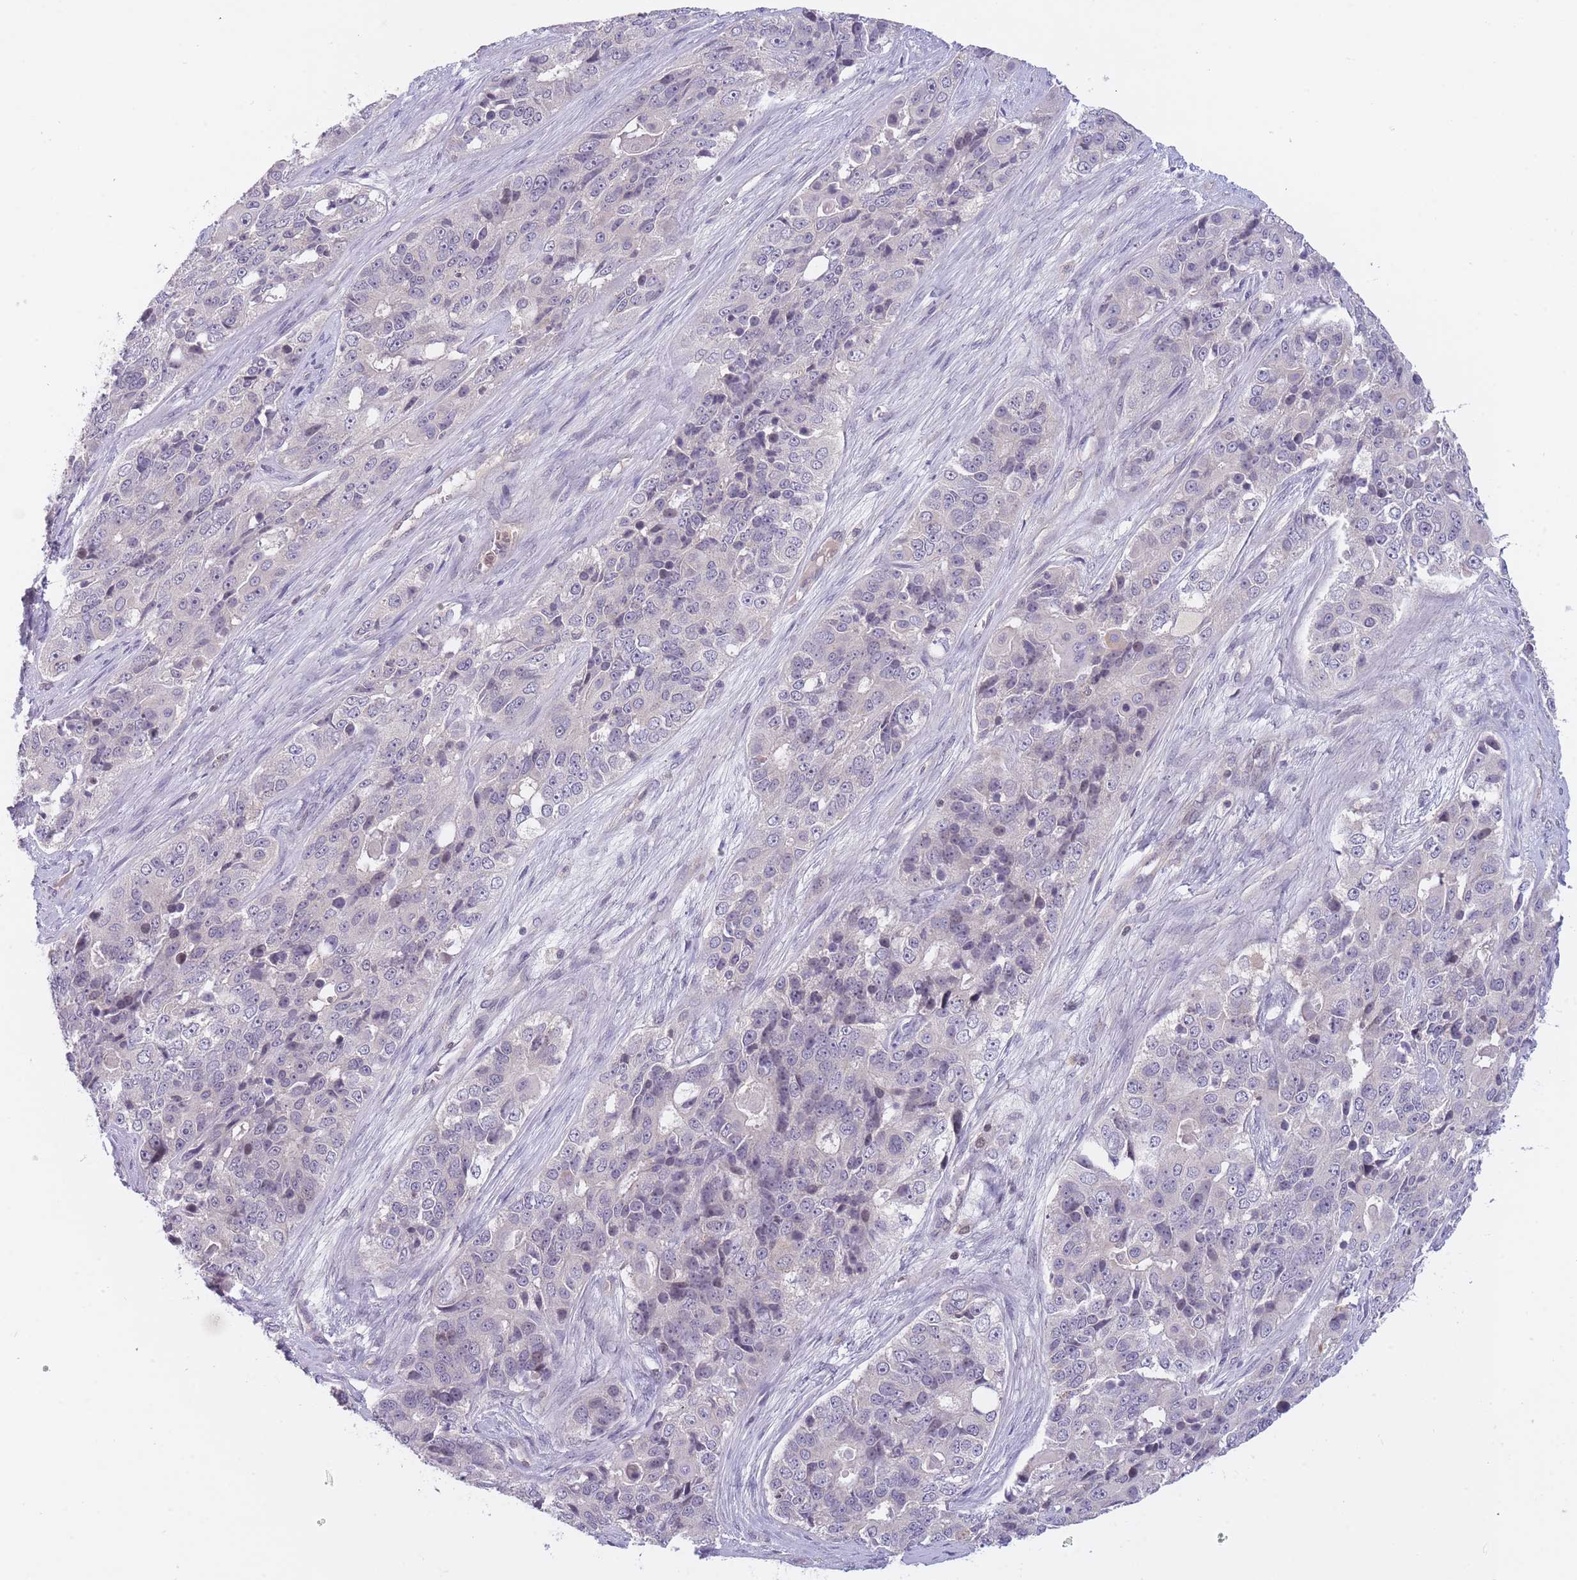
{"staining": {"intensity": "negative", "quantity": "none", "location": "none"}, "tissue": "ovarian cancer", "cell_type": "Tumor cells", "image_type": "cancer", "snomed": [{"axis": "morphology", "description": "Carcinoma, endometroid"}, {"axis": "topography", "description": "Ovary"}], "caption": "Immunohistochemistry of human endometroid carcinoma (ovarian) demonstrates no positivity in tumor cells.", "gene": "SLC35F5", "patient": {"sex": "female", "age": 51}}